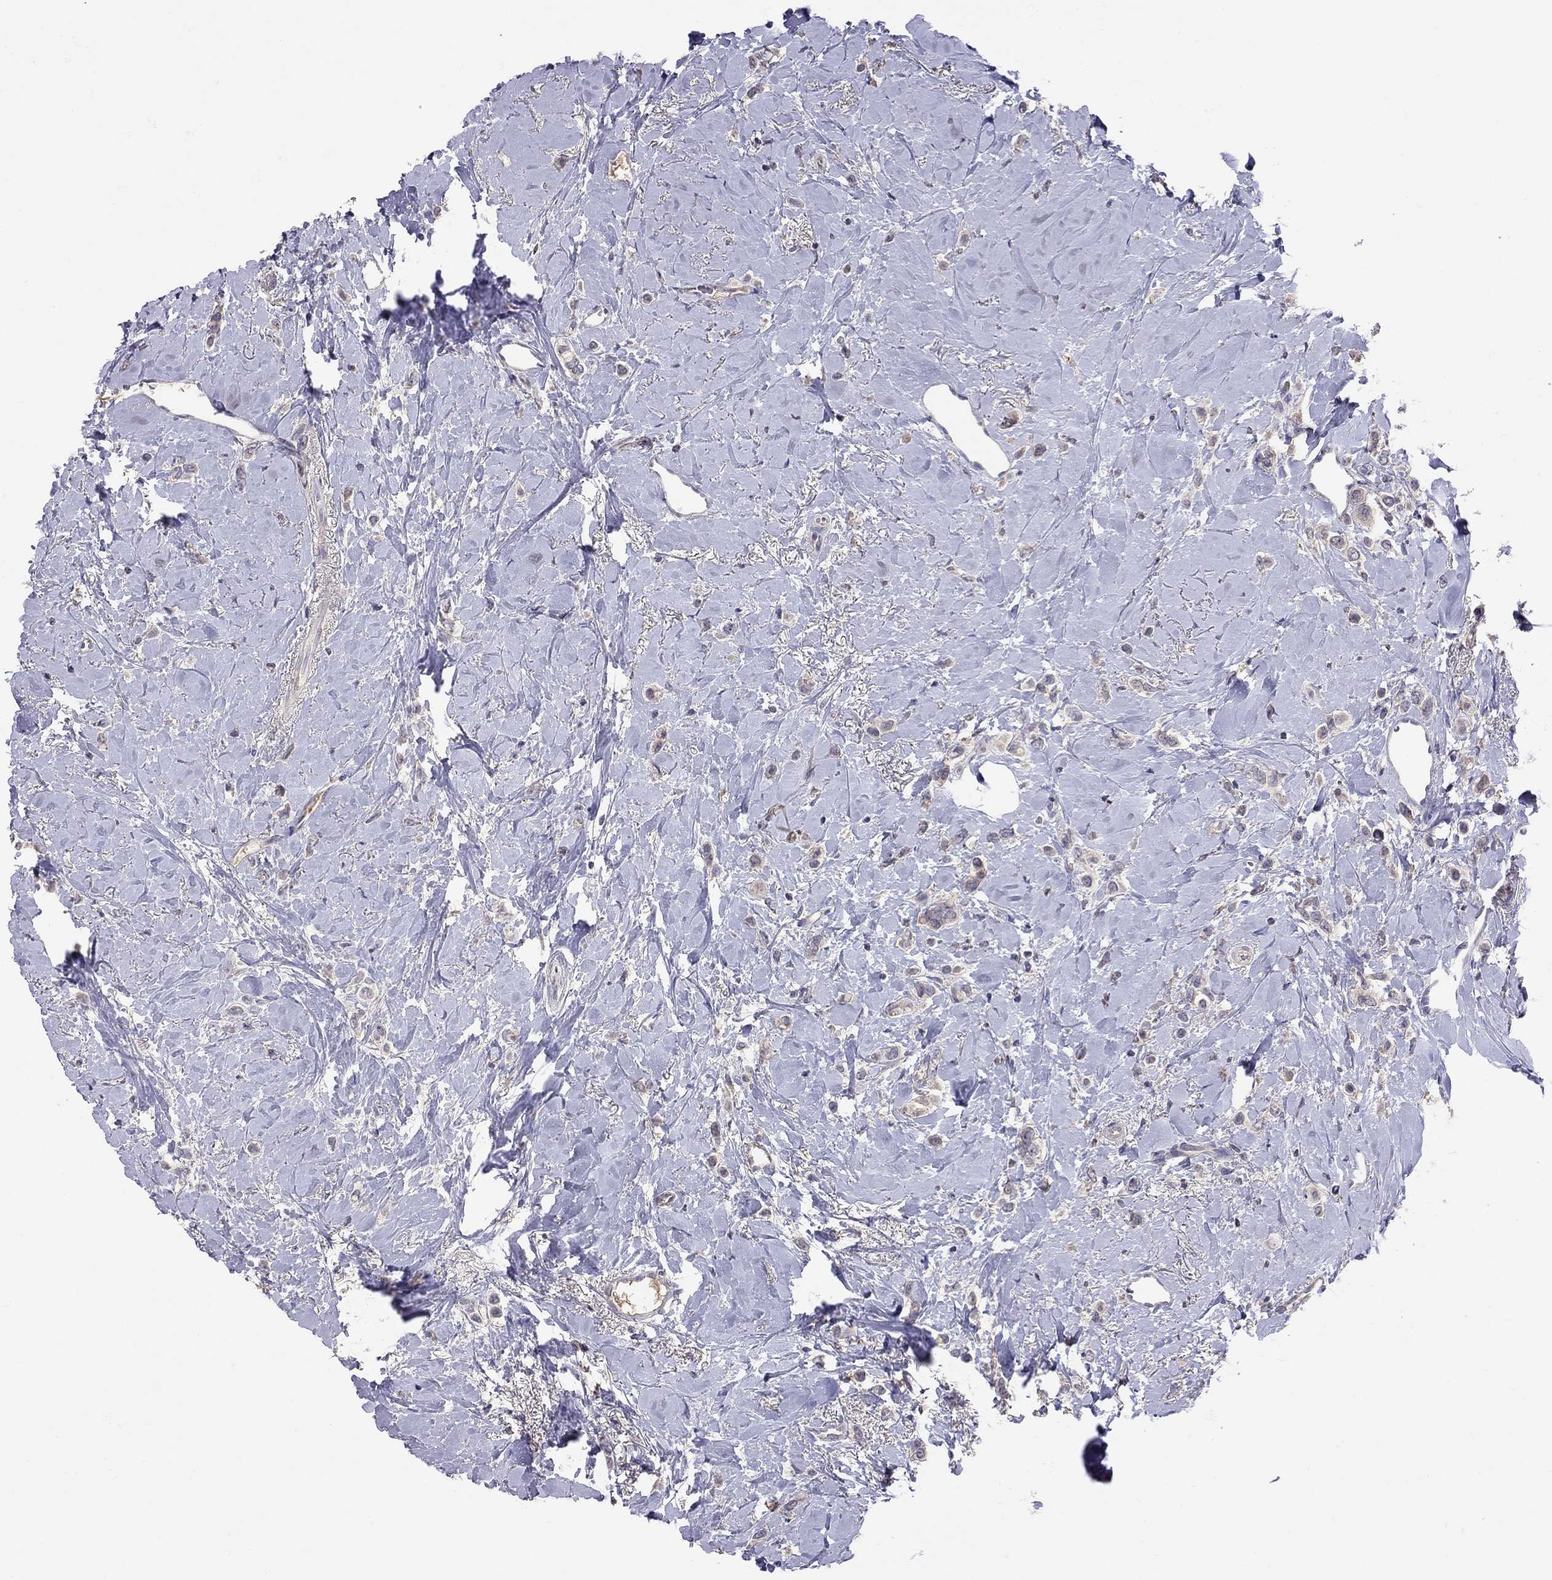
{"staining": {"intensity": "negative", "quantity": "none", "location": "none"}, "tissue": "breast cancer", "cell_type": "Tumor cells", "image_type": "cancer", "snomed": [{"axis": "morphology", "description": "Lobular carcinoma"}, {"axis": "topography", "description": "Breast"}], "caption": "DAB (3,3'-diaminobenzidine) immunohistochemical staining of human breast cancer (lobular carcinoma) shows no significant expression in tumor cells. (DAB immunohistochemistry (IHC) with hematoxylin counter stain).", "gene": "RTP5", "patient": {"sex": "female", "age": 66}}